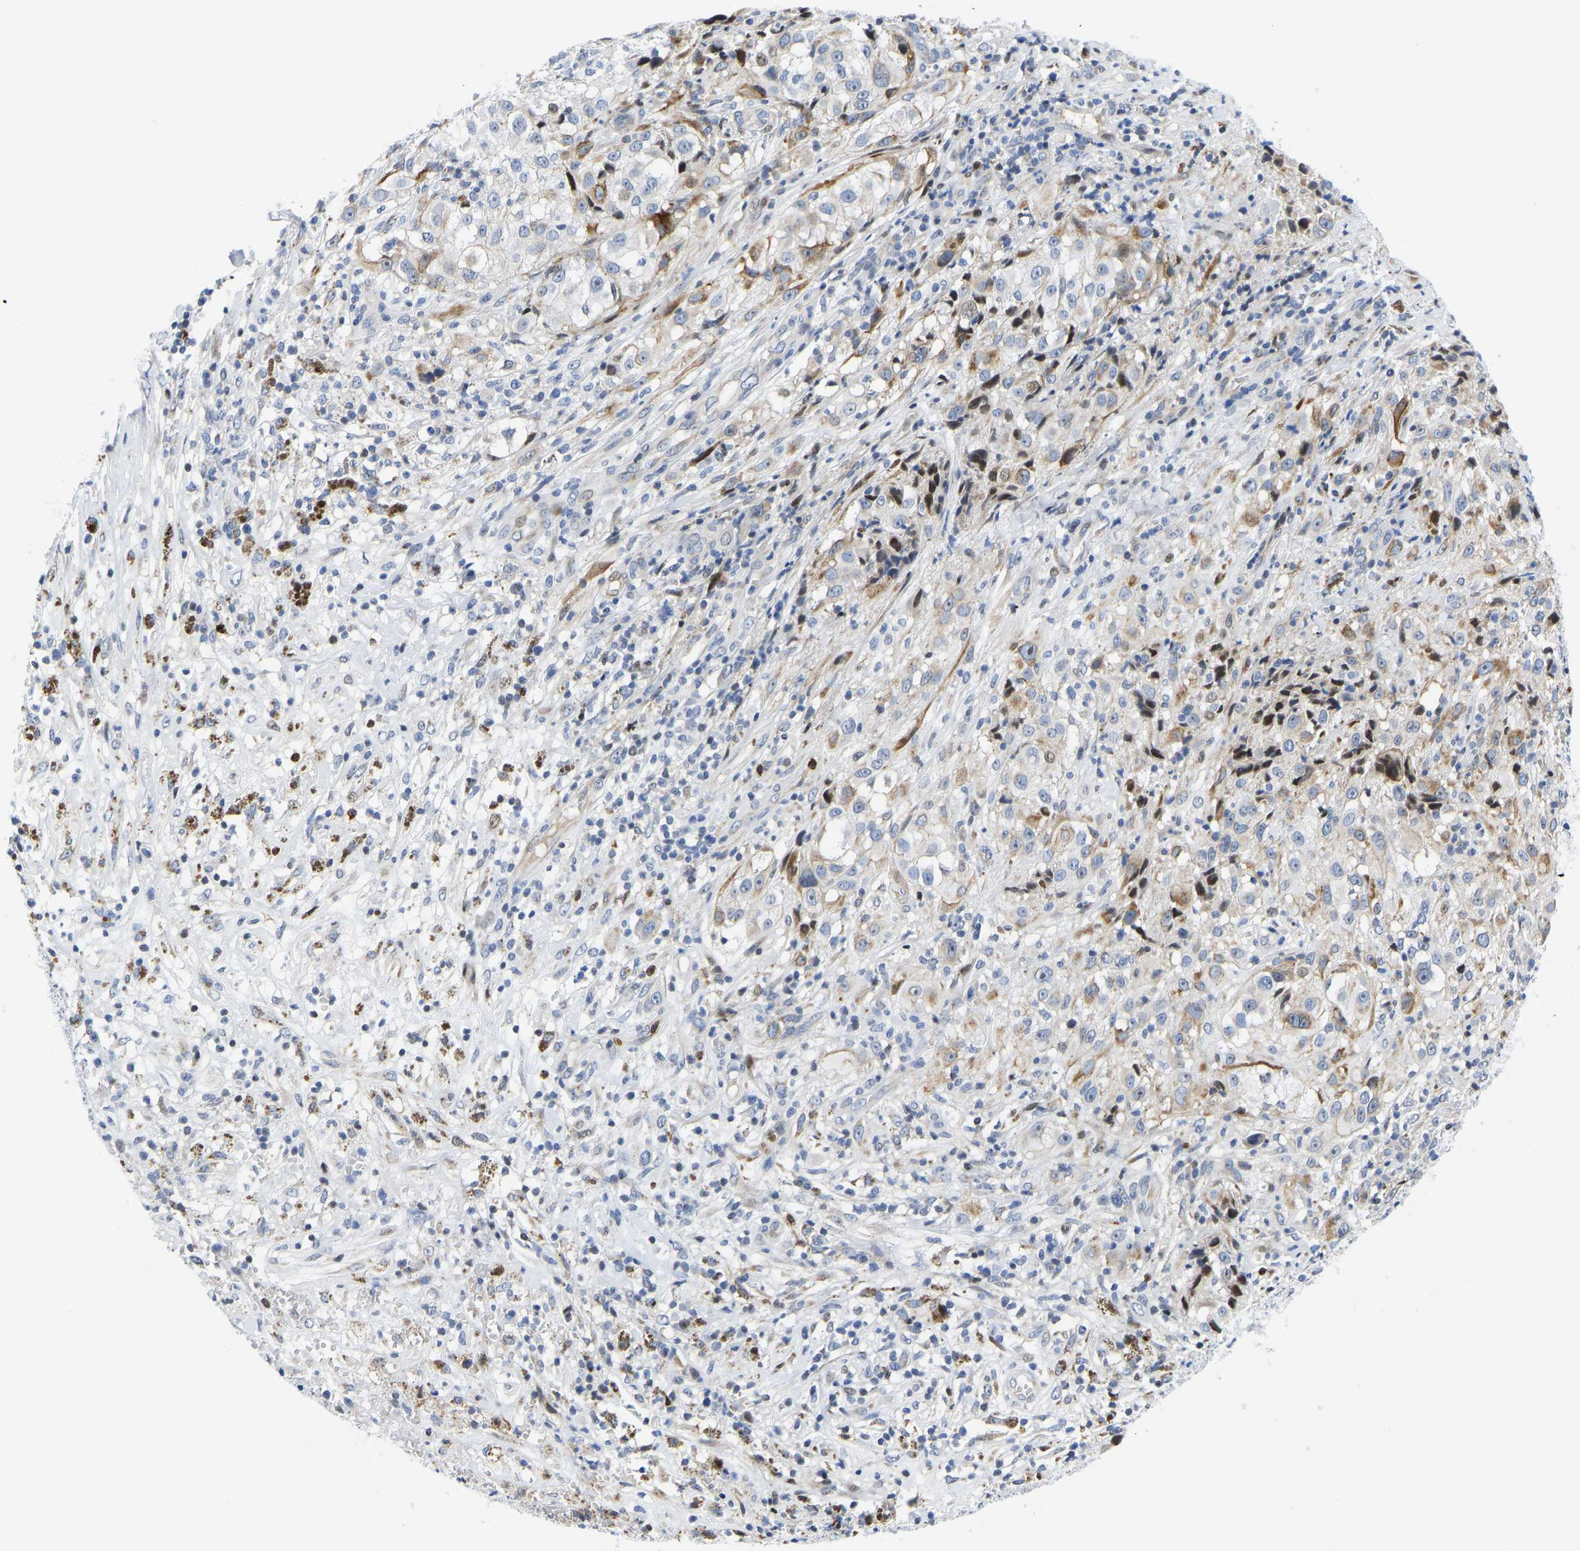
{"staining": {"intensity": "weak", "quantity": "<25%", "location": "cytoplasmic/membranous"}, "tissue": "melanoma", "cell_type": "Tumor cells", "image_type": "cancer", "snomed": [{"axis": "morphology", "description": "Necrosis, NOS"}, {"axis": "morphology", "description": "Malignant melanoma, NOS"}, {"axis": "topography", "description": "Skin"}], "caption": "Immunohistochemistry of malignant melanoma displays no staining in tumor cells.", "gene": "HDAC5", "patient": {"sex": "female", "age": 87}}